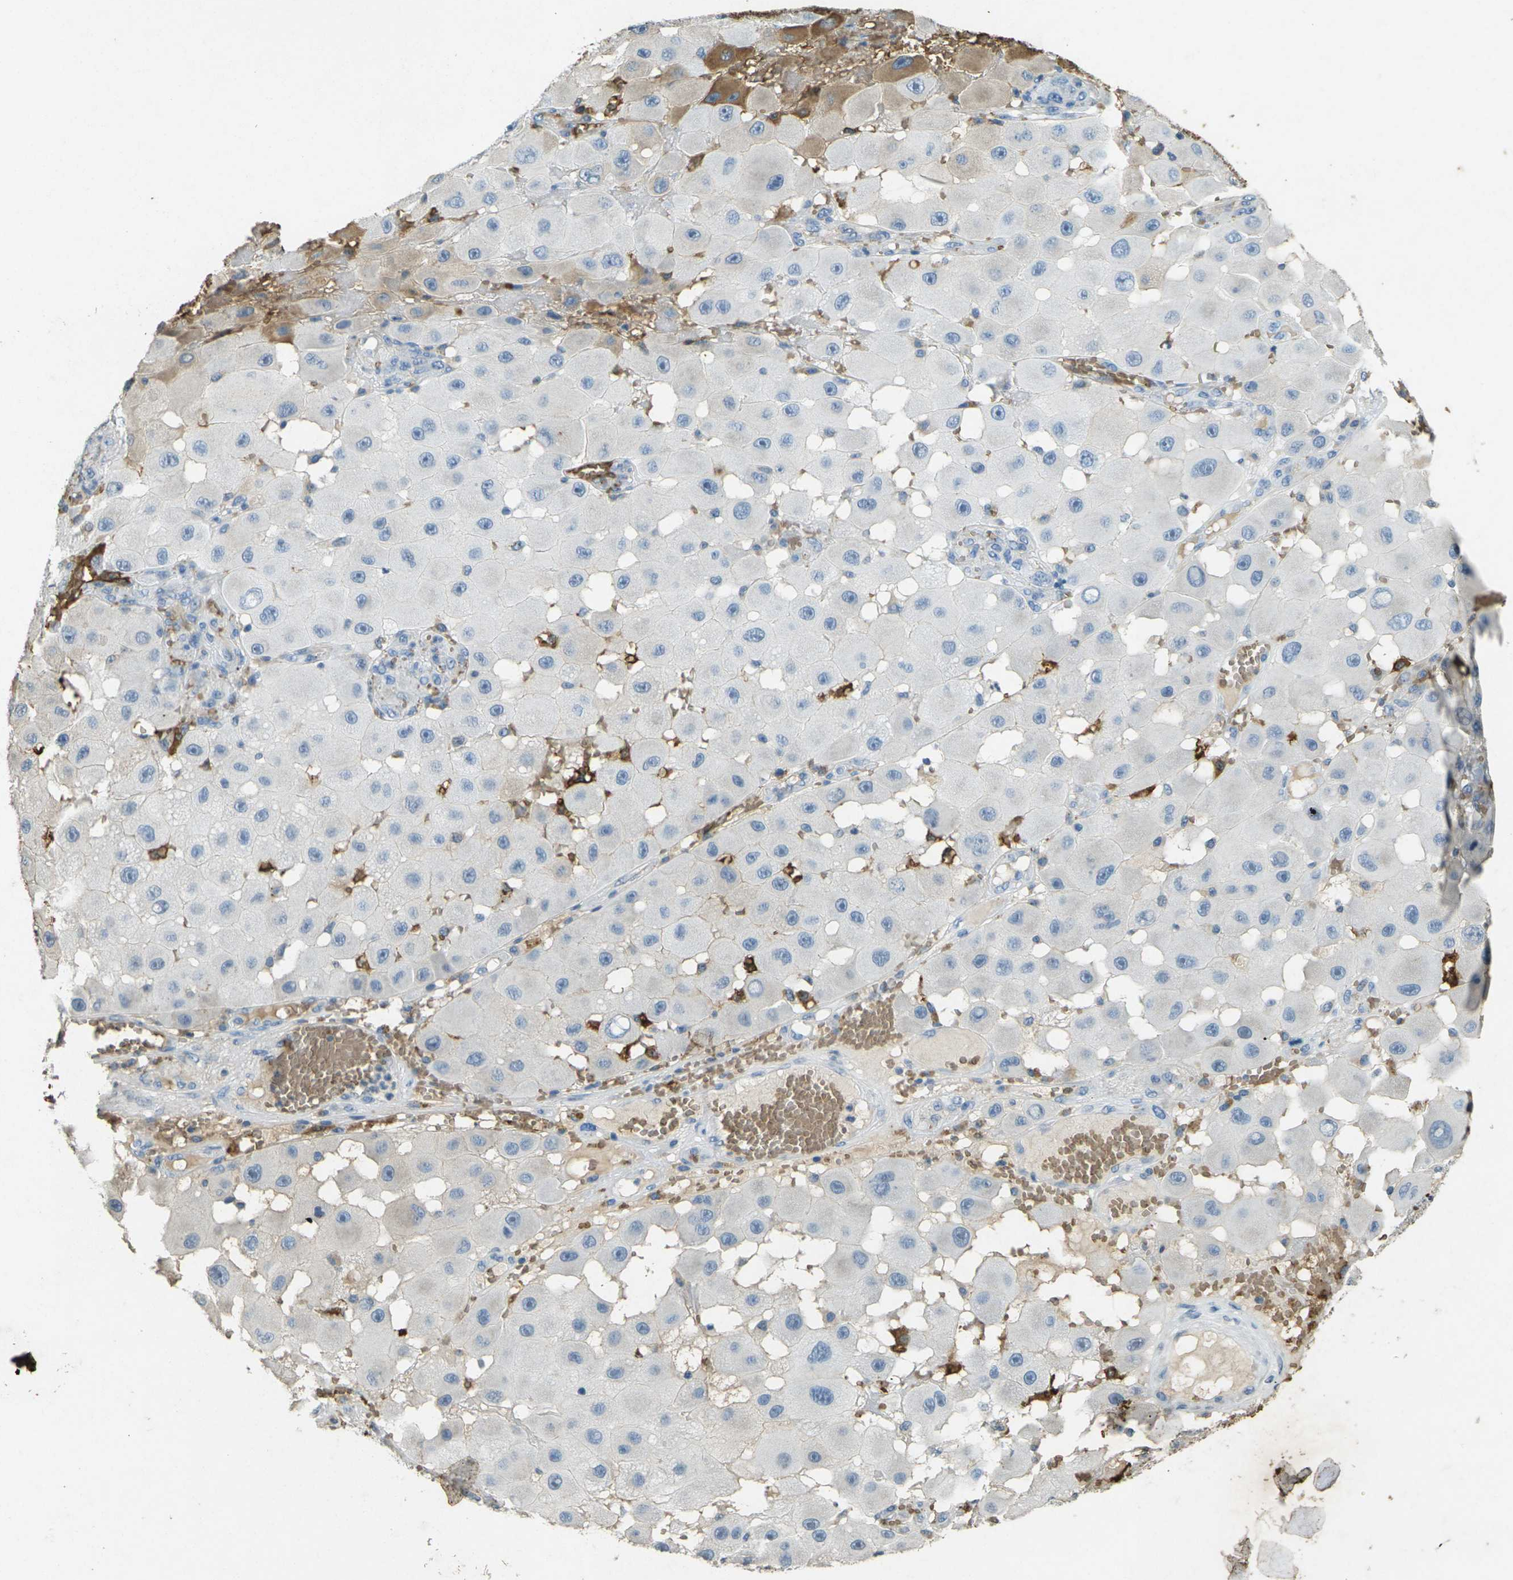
{"staining": {"intensity": "negative", "quantity": "none", "location": "none"}, "tissue": "melanoma", "cell_type": "Tumor cells", "image_type": "cancer", "snomed": [{"axis": "morphology", "description": "Malignant melanoma, NOS"}, {"axis": "topography", "description": "Skin"}], "caption": "A micrograph of malignant melanoma stained for a protein displays no brown staining in tumor cells. (Brightfield microscopy of DAB (3,3'-diaminobenzidine) IHC at high magnification).", "gene": "HBB", "patient": {"sex": "female", "age": 81}}